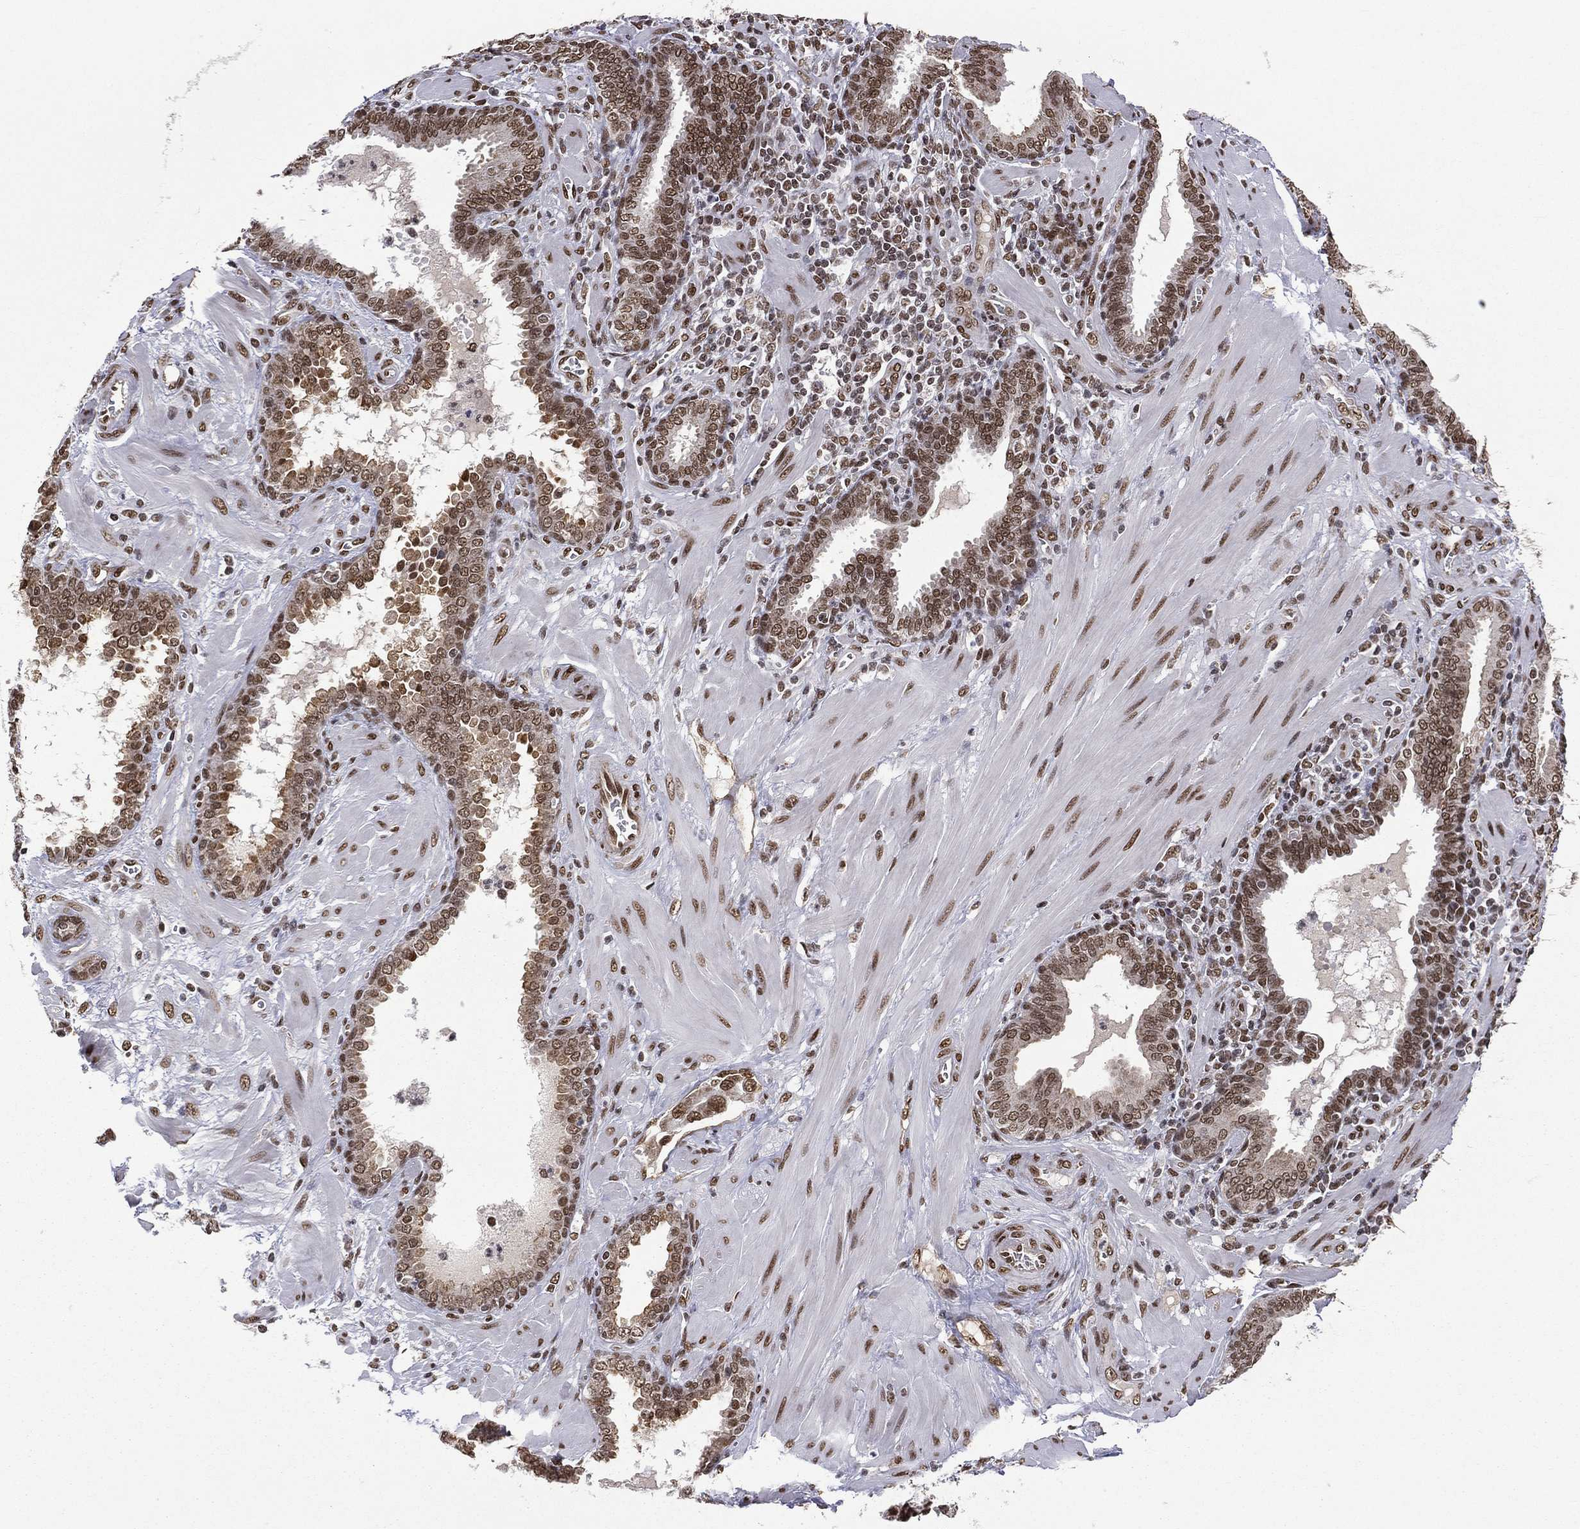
{"staining": {"intensity": "strong", "quantity": ">75%", "location": "nuclear"}, "tissue": "prostate cancer", "cell_type": "Tumor cells", "image_type": "cancer", "snomed": [{"axis": "morphology", "description": "Adenocarcinoma, NOS"}, {"axis": "topography", "description": "Prostate"}], "caption": "A high amount of strong nuclear staining is identified in approximately >75% of tumor cells in adenocarcinoma (prostate) tissue. The staining was performed using DAB (3,3'-diaminobenzidine) to visualize the protein expression in brown, while the nuclei were stained in blue with hematoxylin (Magnification: 20x).", "gene": "C5orf24", "patient": {"sex": "male", "age": 57}}